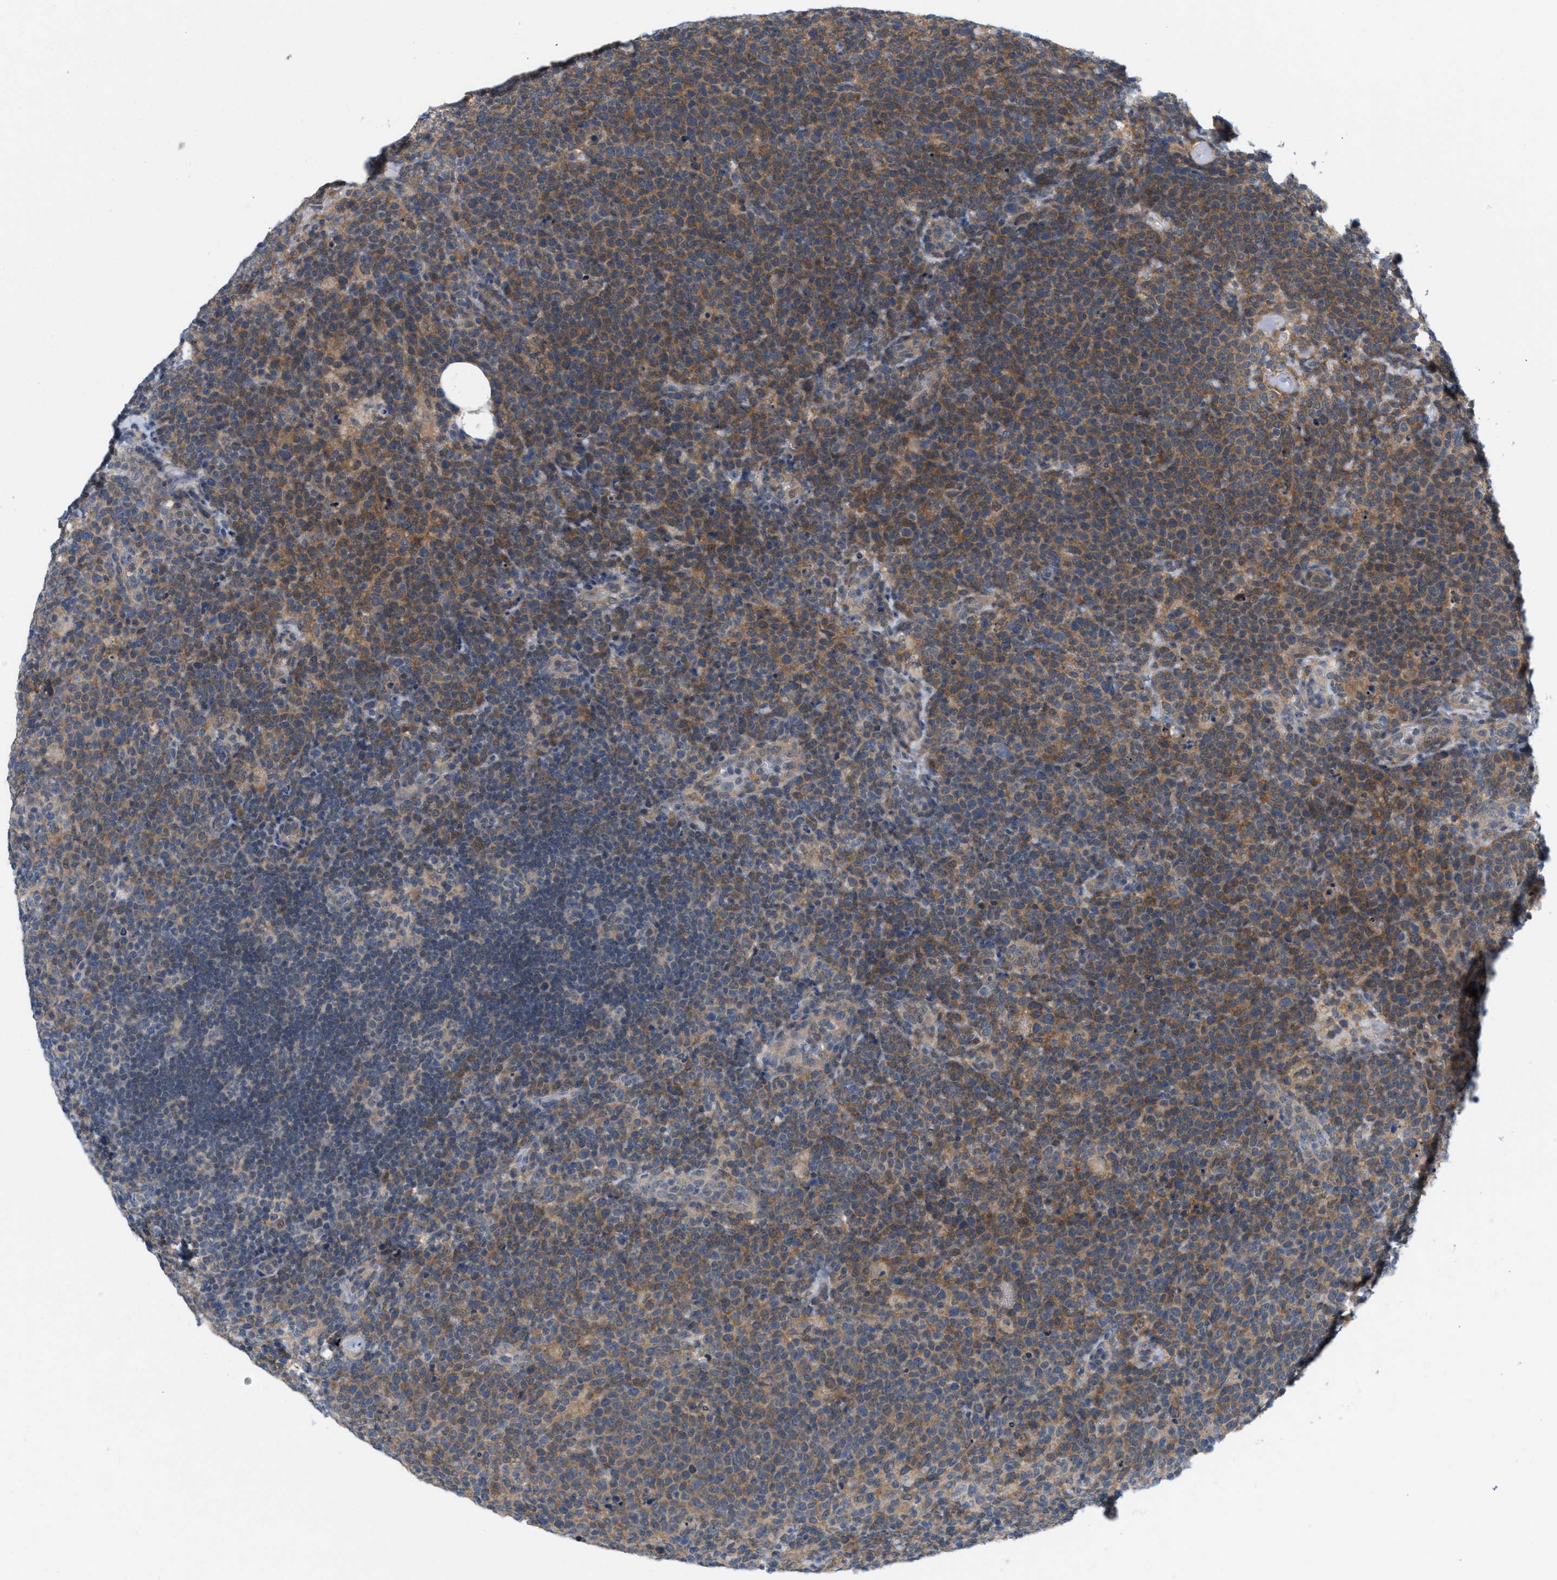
{"staining": {"intensity": "moderate", "quantity": ">75%", "location": "cytoplasmic/membranous"}, "tissue": "lymphoma", "cell_type": "Tumor cells", "image_type": "cancer", "snomed": [{"axis": "morphology", "description": "Malignant lymphoma, non-Hodgkin's type, High grade"}, {"axis": "topography", "description": "Lymph node"}], "caption": "Human lymphoma stained for a protein (brown) shows moderate cytoplasmic/membranous positive staining in approximately >75% of tumor cells.", "gene": "WIPI2", "patient": {"sex": "male", "age": 61}}